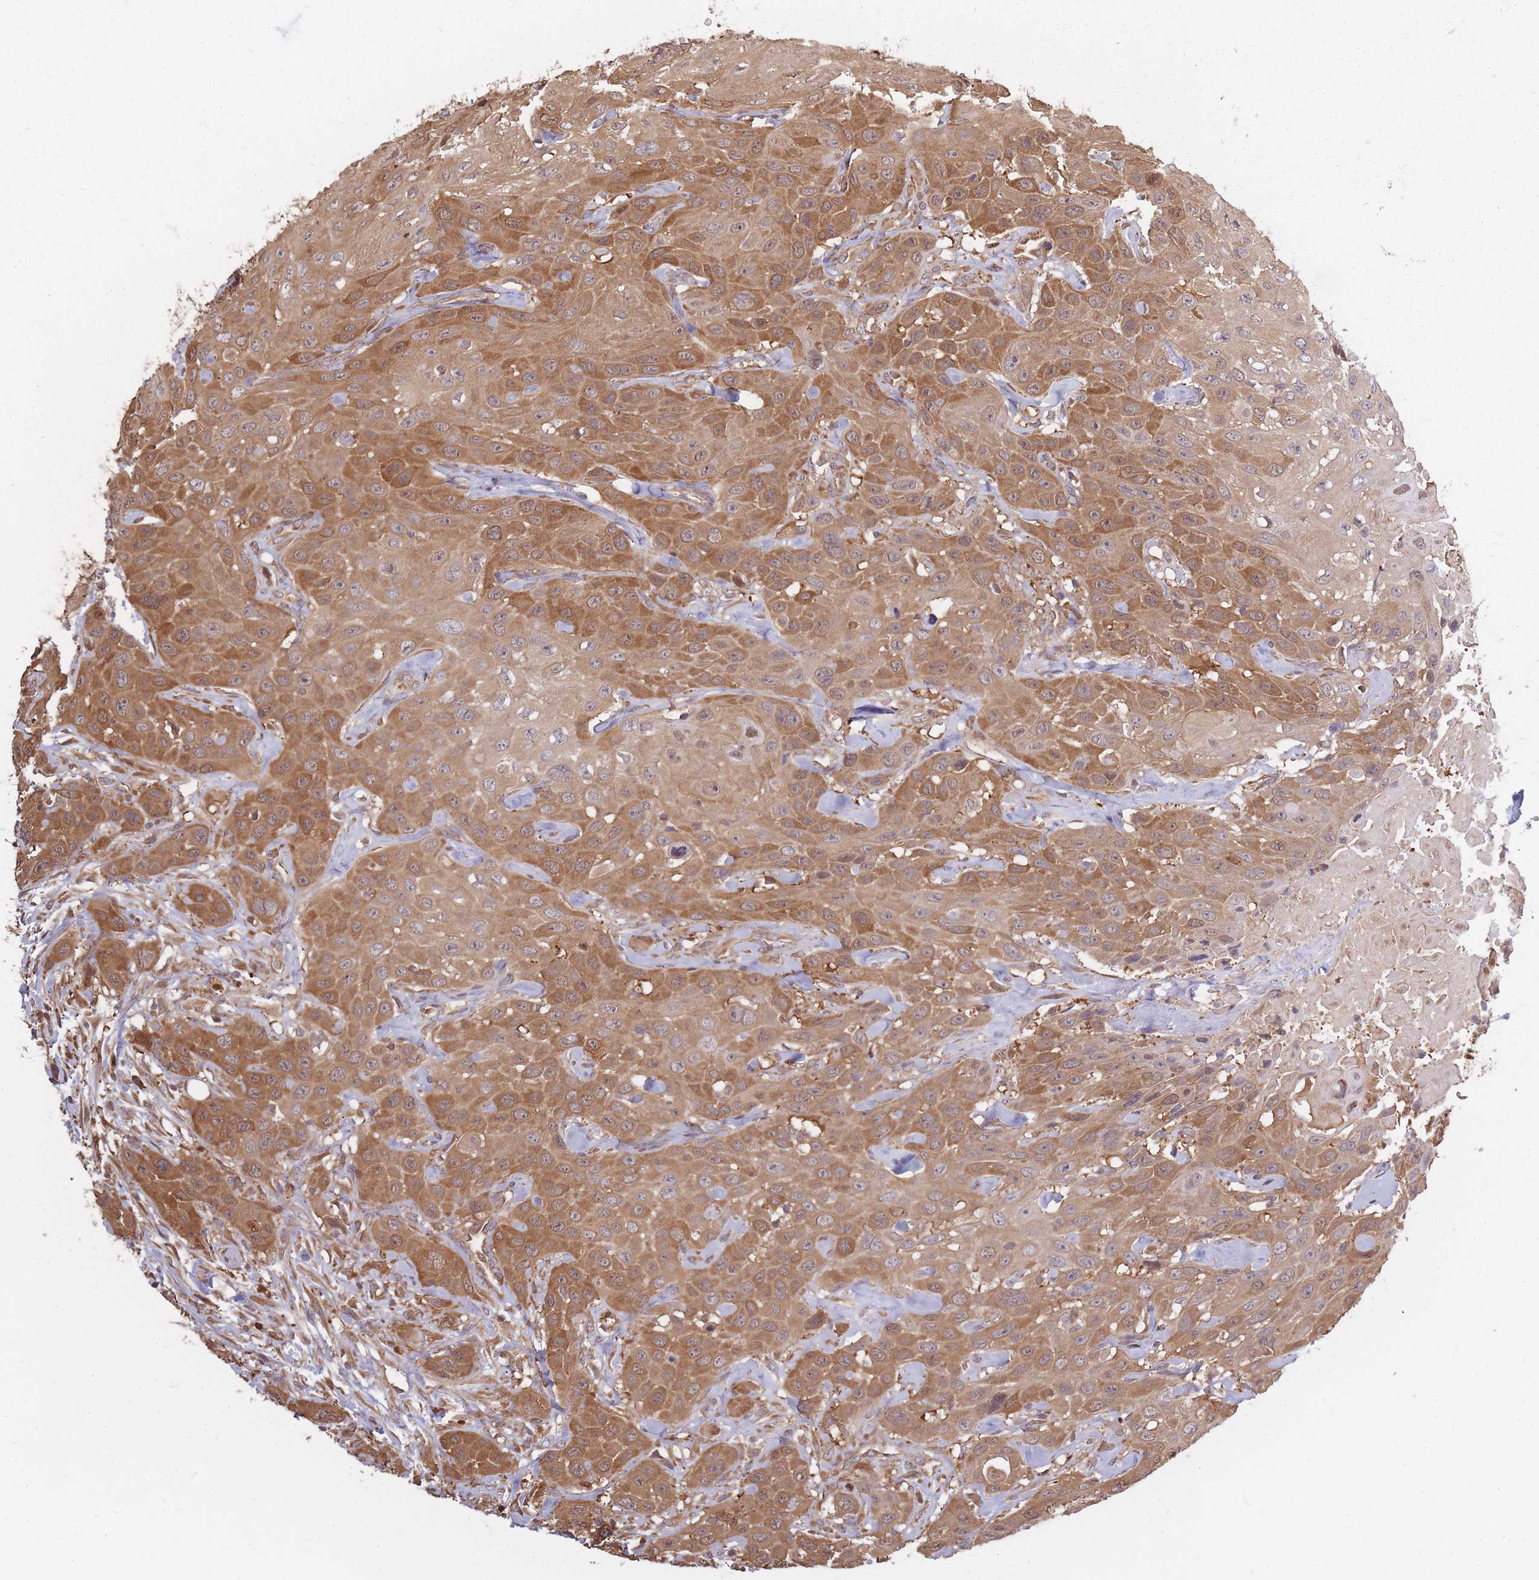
{"staining": {"intensity": "moderate", "quantity": ">75%", "location": "cytoplasmic/membranous"}, "tissue": "head and neck cancer", "cell_type": "Tumor cells", "image_type": "cancer", "snomed": [{"axis": "morphology", "description": "Squamous cell carcinoma, NOS"}, {"axis": "topography", "description": "Head-Neck"}], "caption": "Protein staining by immunohistochemistry (IHC) displays moderate cytoplasmic/membranous positivity in approximately >75% of tumor cells in head and neck cancer (squamous cell carcinoma).", "gene": "ARL13B", "patient": {"sex": "male", "age": 81}}